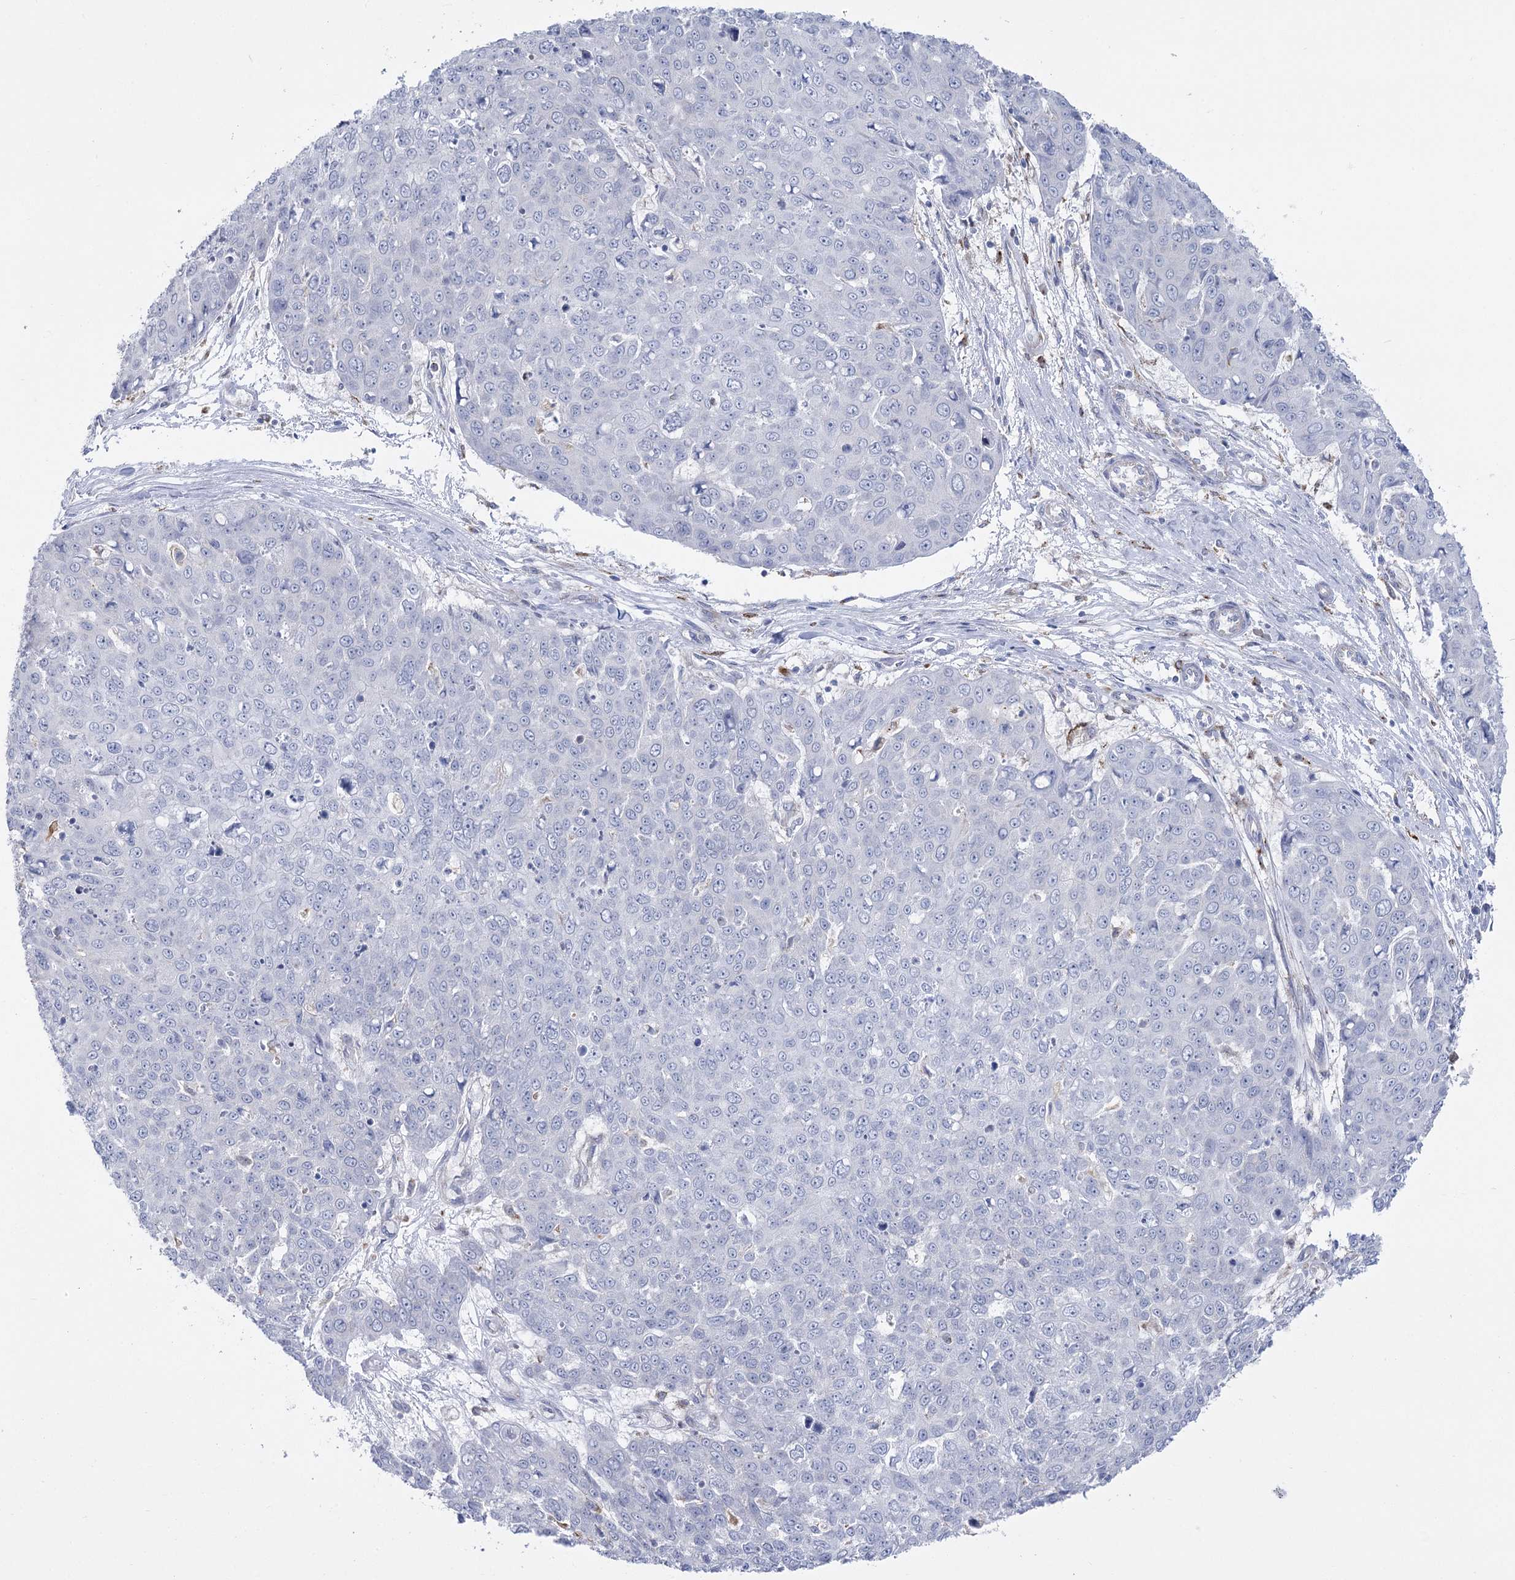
{"staining": {"intensity": "negative", "quantity": "none", "location": "none"}, "tissue": "skin cancer", "cell_type": "Tumor cells", "image_type": "cancer", "snomed": [{"axis": "morphology", "description": "Squamous cell carcinoma, NOS"}, {"axis": "topography", "description": "Skin"}], "caption": "Photomicrograph shows no significant protein staining in tumor cells of squamous cell carcinoma (skin).", "gene": "CCDC88A", "patient": {"sex": "male", "age": 71}}